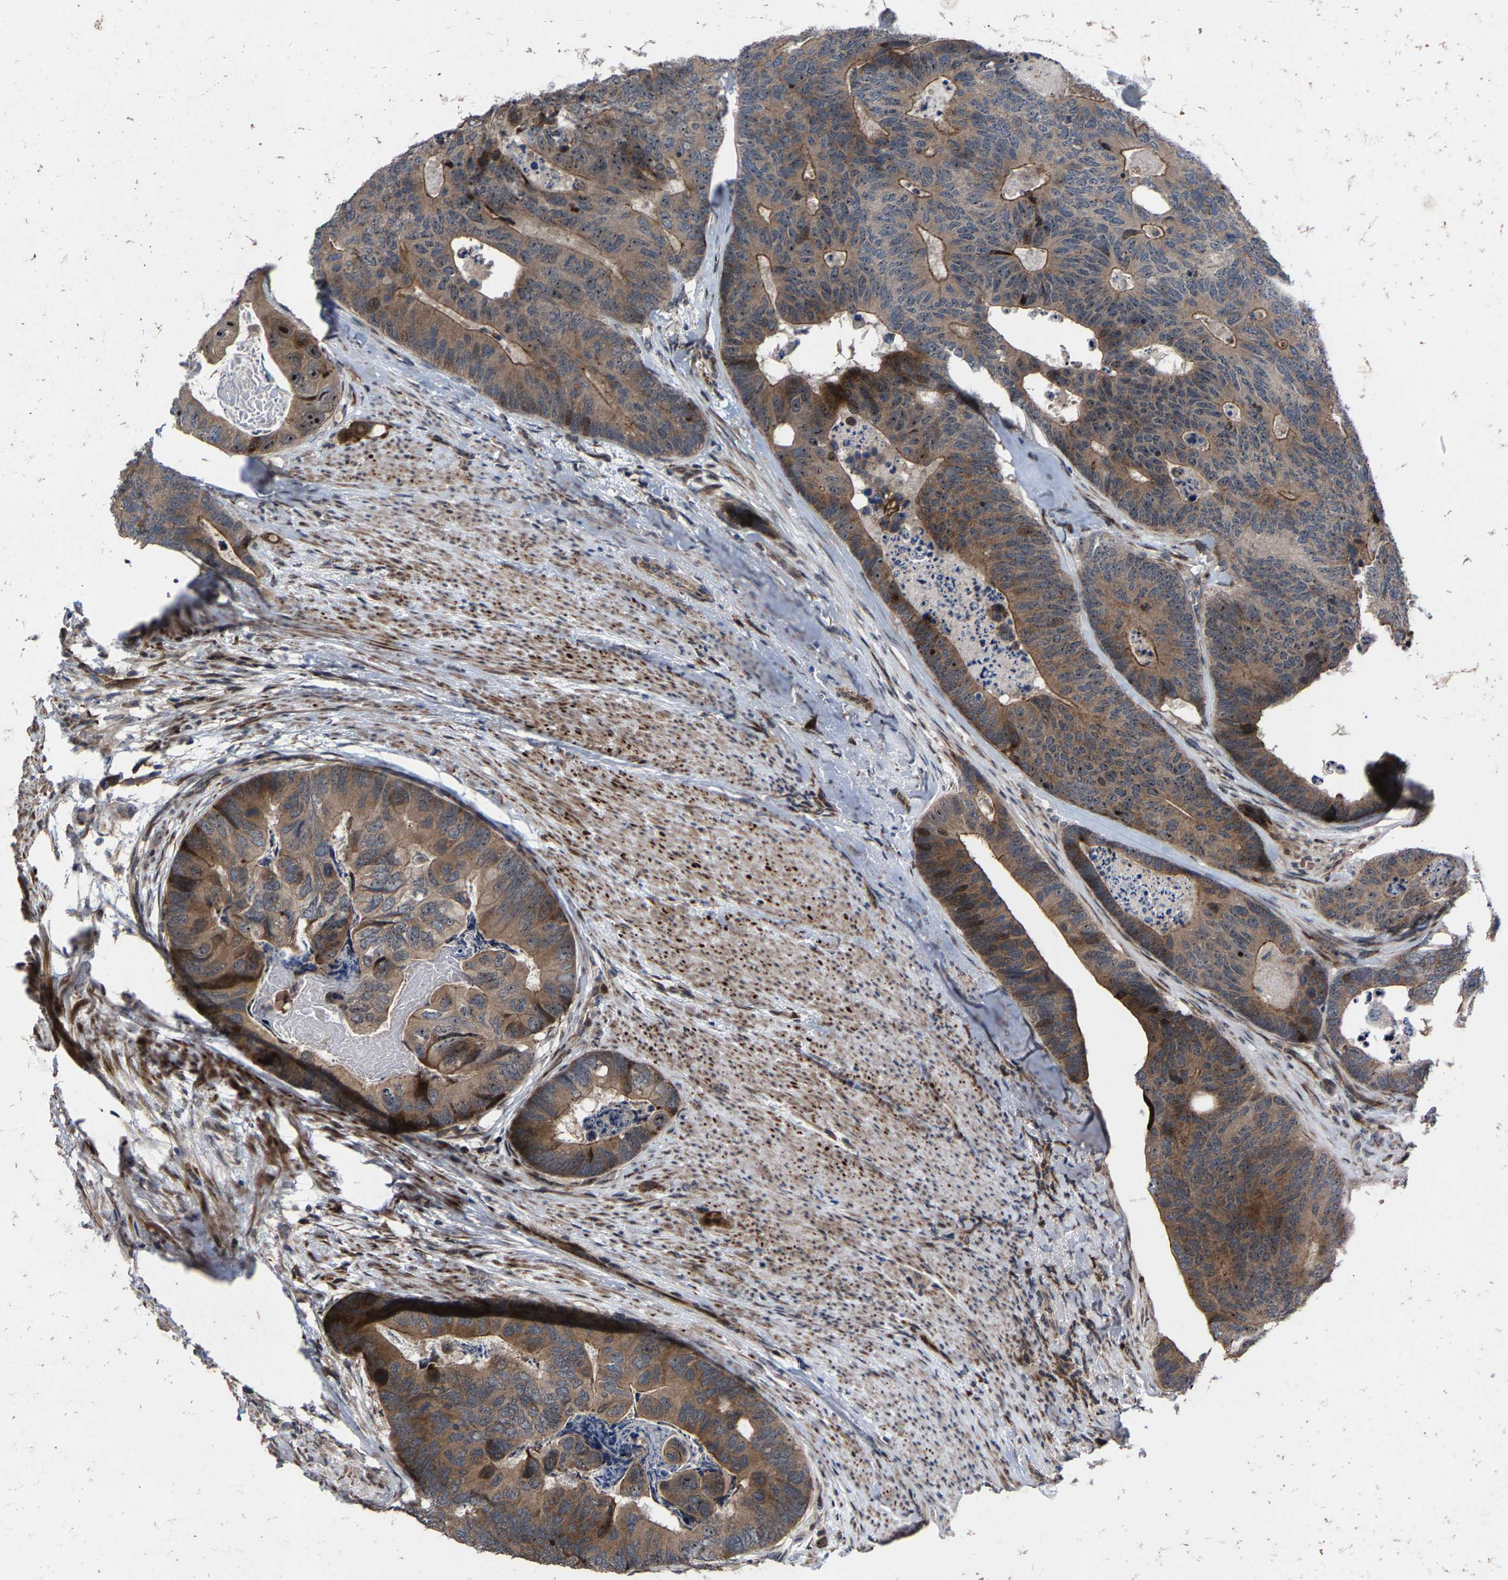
{"staining": {"intensity": "moderate", "quantity": "25%-75%", "location": "cytoplasmic/membranous,nuclear"}, "tissue": "colorectal cancer", "cell_type": "Tumor cells", "image_type": "cancer", "snomed": [{"axis": "morphology", "description": "Adenocarcinoma, NOS"}, {"axis": "topography", "description": "Colon"}], "caption": "Immunohistochemical staining of colorectal cancer demonstrates medium levels of moderate cytoplasmic/membranous and nuclear protein positivity in about 25%-75% of tumor cells.", "gene": "HAUS6", "patient": {"sex": "female", "age": 67}}